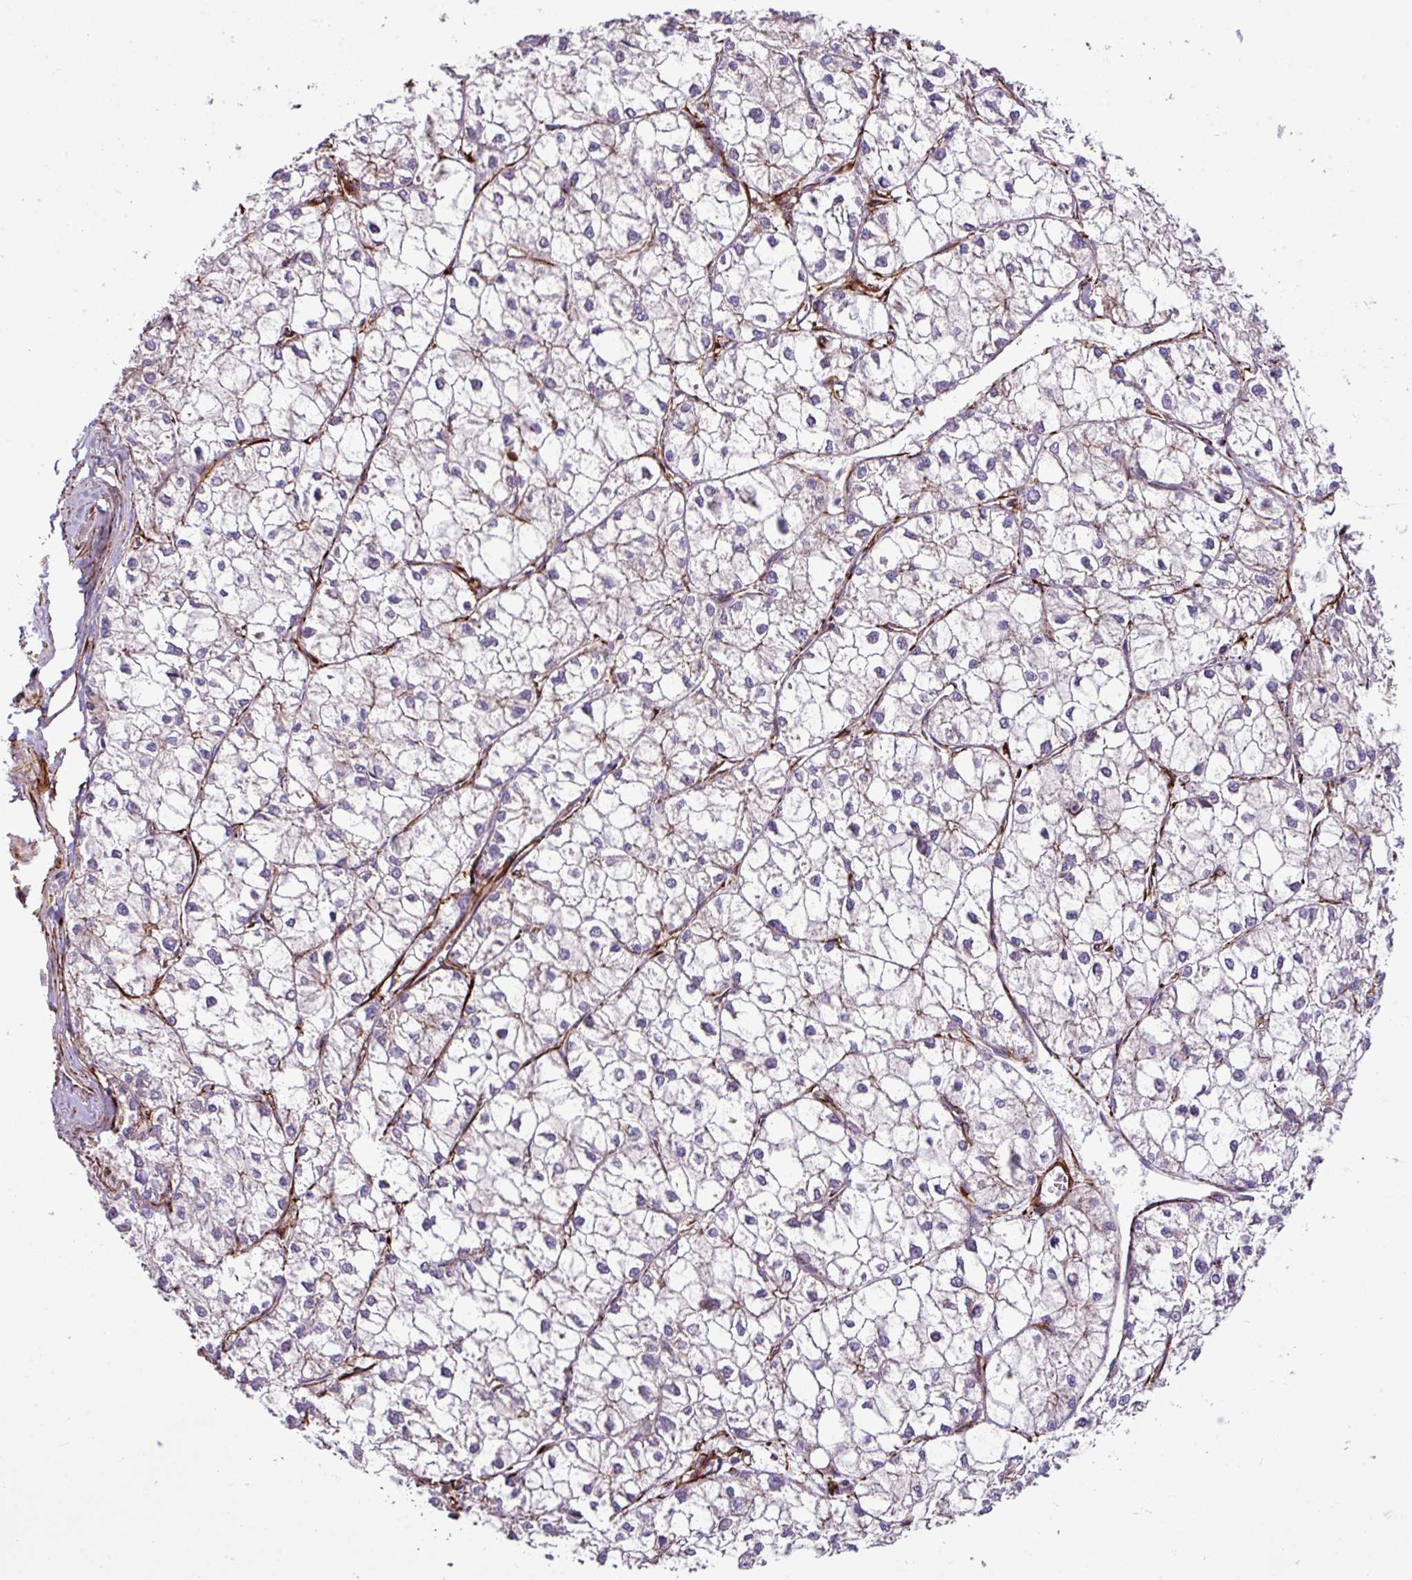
{"staining": {"intensity": "negative", "quantity": "none", "location": "none"}, "tissue": "liver cancer", "cell_type": "Tumor cells", "image_type": "cancer", "snomed": [{"axis": "morphology", "description": "Carcinoma, Hepatocellular, NOS"}, {"axis": "topography", "description": "Liver"}], "caption": "IHC image of human liver cancer stained for a protein (brown), which demonstrates no staining in tumor cells.", "gene": "FAM47E", "patient": {"sex": "female", "age": 43}}